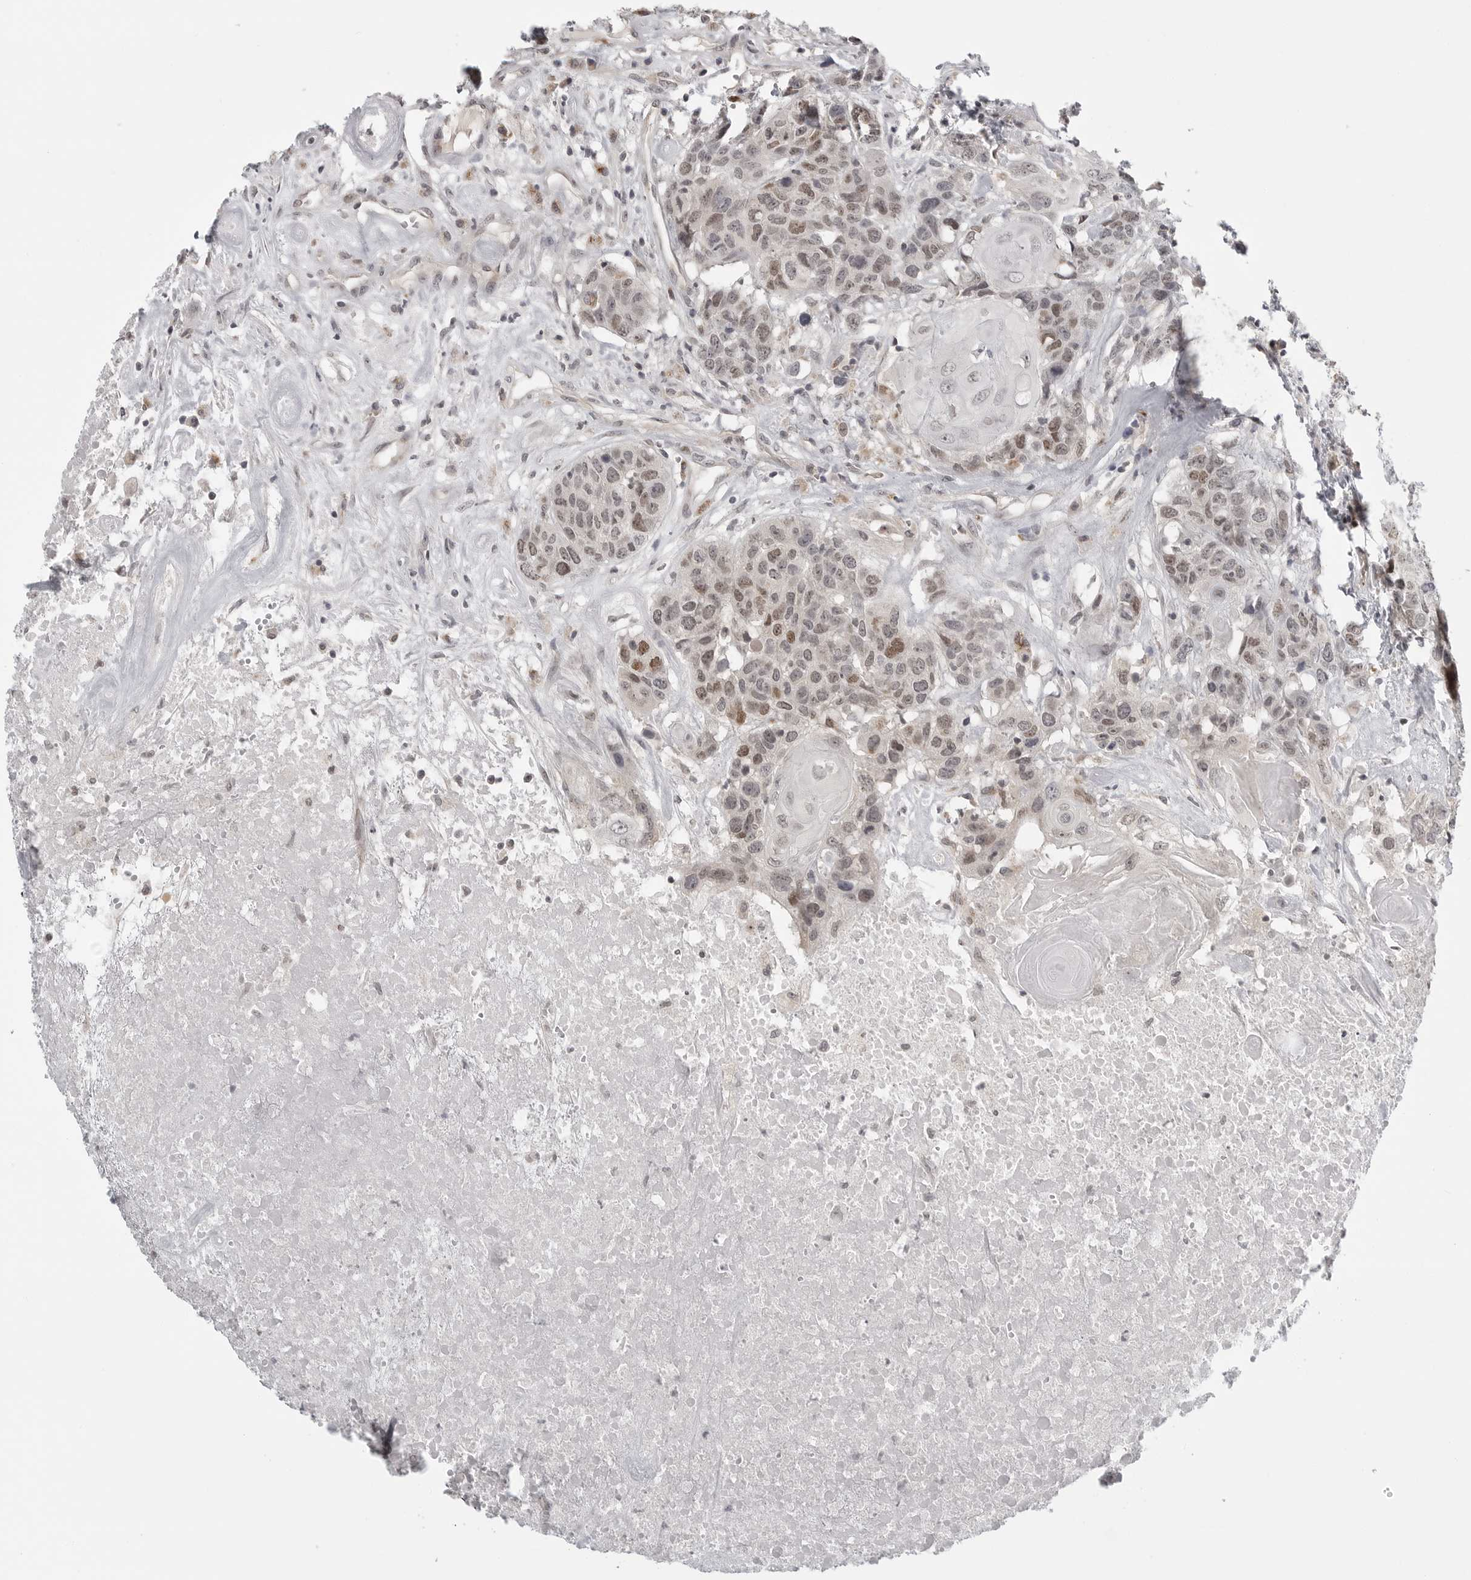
{"staining": {"intensity": "moderate", "quantity": ">75%", "location": "nuclear"}, "tissue": "head and neck cancer", "cell_type": "Tumor cells", "image_type": "cancer", "snomed": [{"axis": "morphology", "description": "Squamous cell carcinoma, NOS"}, {"axis": "topography", "description": "Head-Neck"}], "caption": "Immunohistochemical staining of human head and neck squamous cell carcinoma displays moderate nuclear protein expression in about >75% of tumor cells. The protein of interest is shown in brown color, while the nuclei are stained blue.", "gene": "TUT4", "patient": {"sex": "male", "age": 66}}